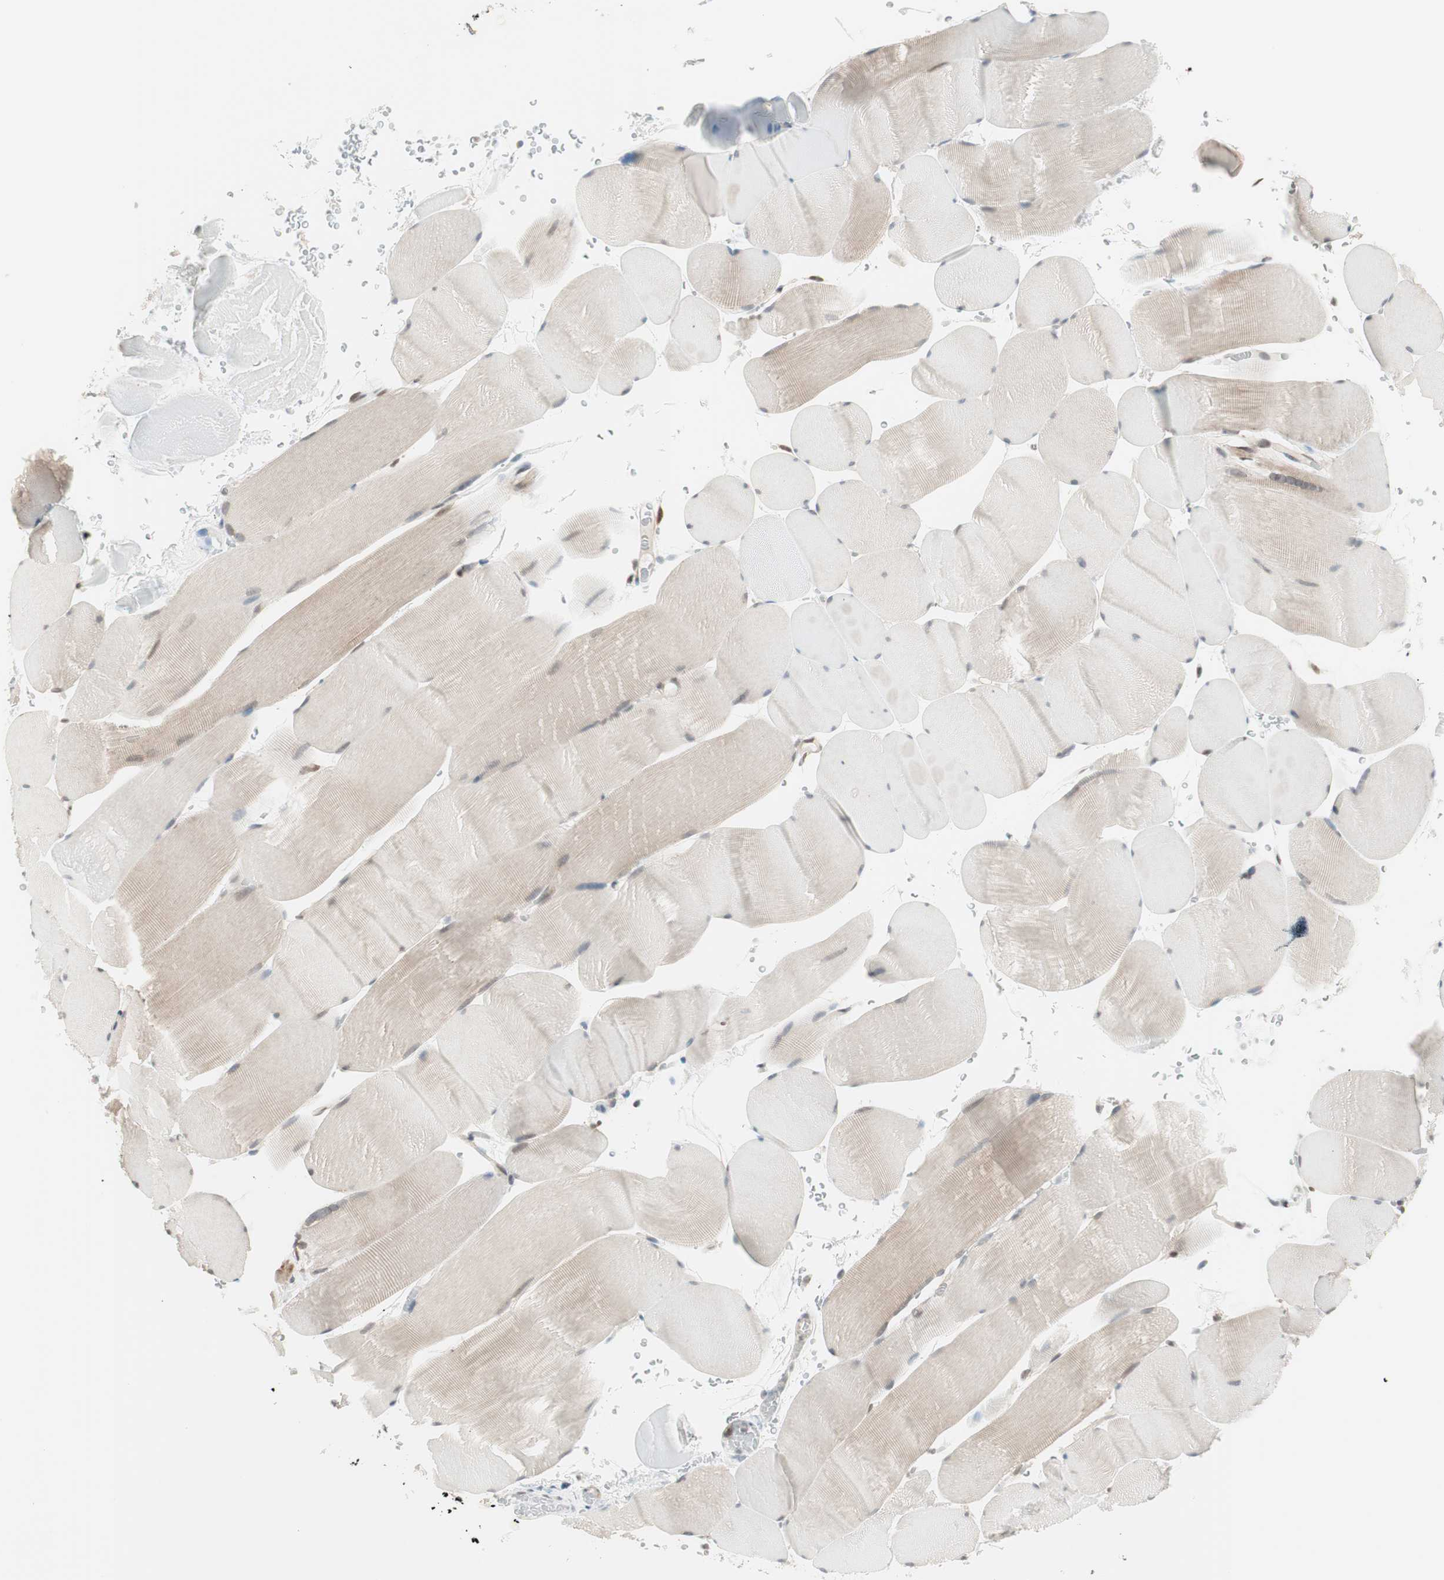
{"staining": {"intensity": "weak", "quantity": "<25%", "location": "cytoplasmic/membranous"}, "tissue": "skeletal muscle", "cell_type": "Myocytes", "image_type": "normal", "snomed": [{"axis": "morphology", "description": "Normal tissue, NOS"}, {"axis": "topography", "description": "Skeletal muscle"}], "caption": "Immunohistochemistry of unremarkable human skeletal muscle displays no staining in myocytes.", "gene": "UBE2I", "patient": {"sex": "male", "age": 62}}